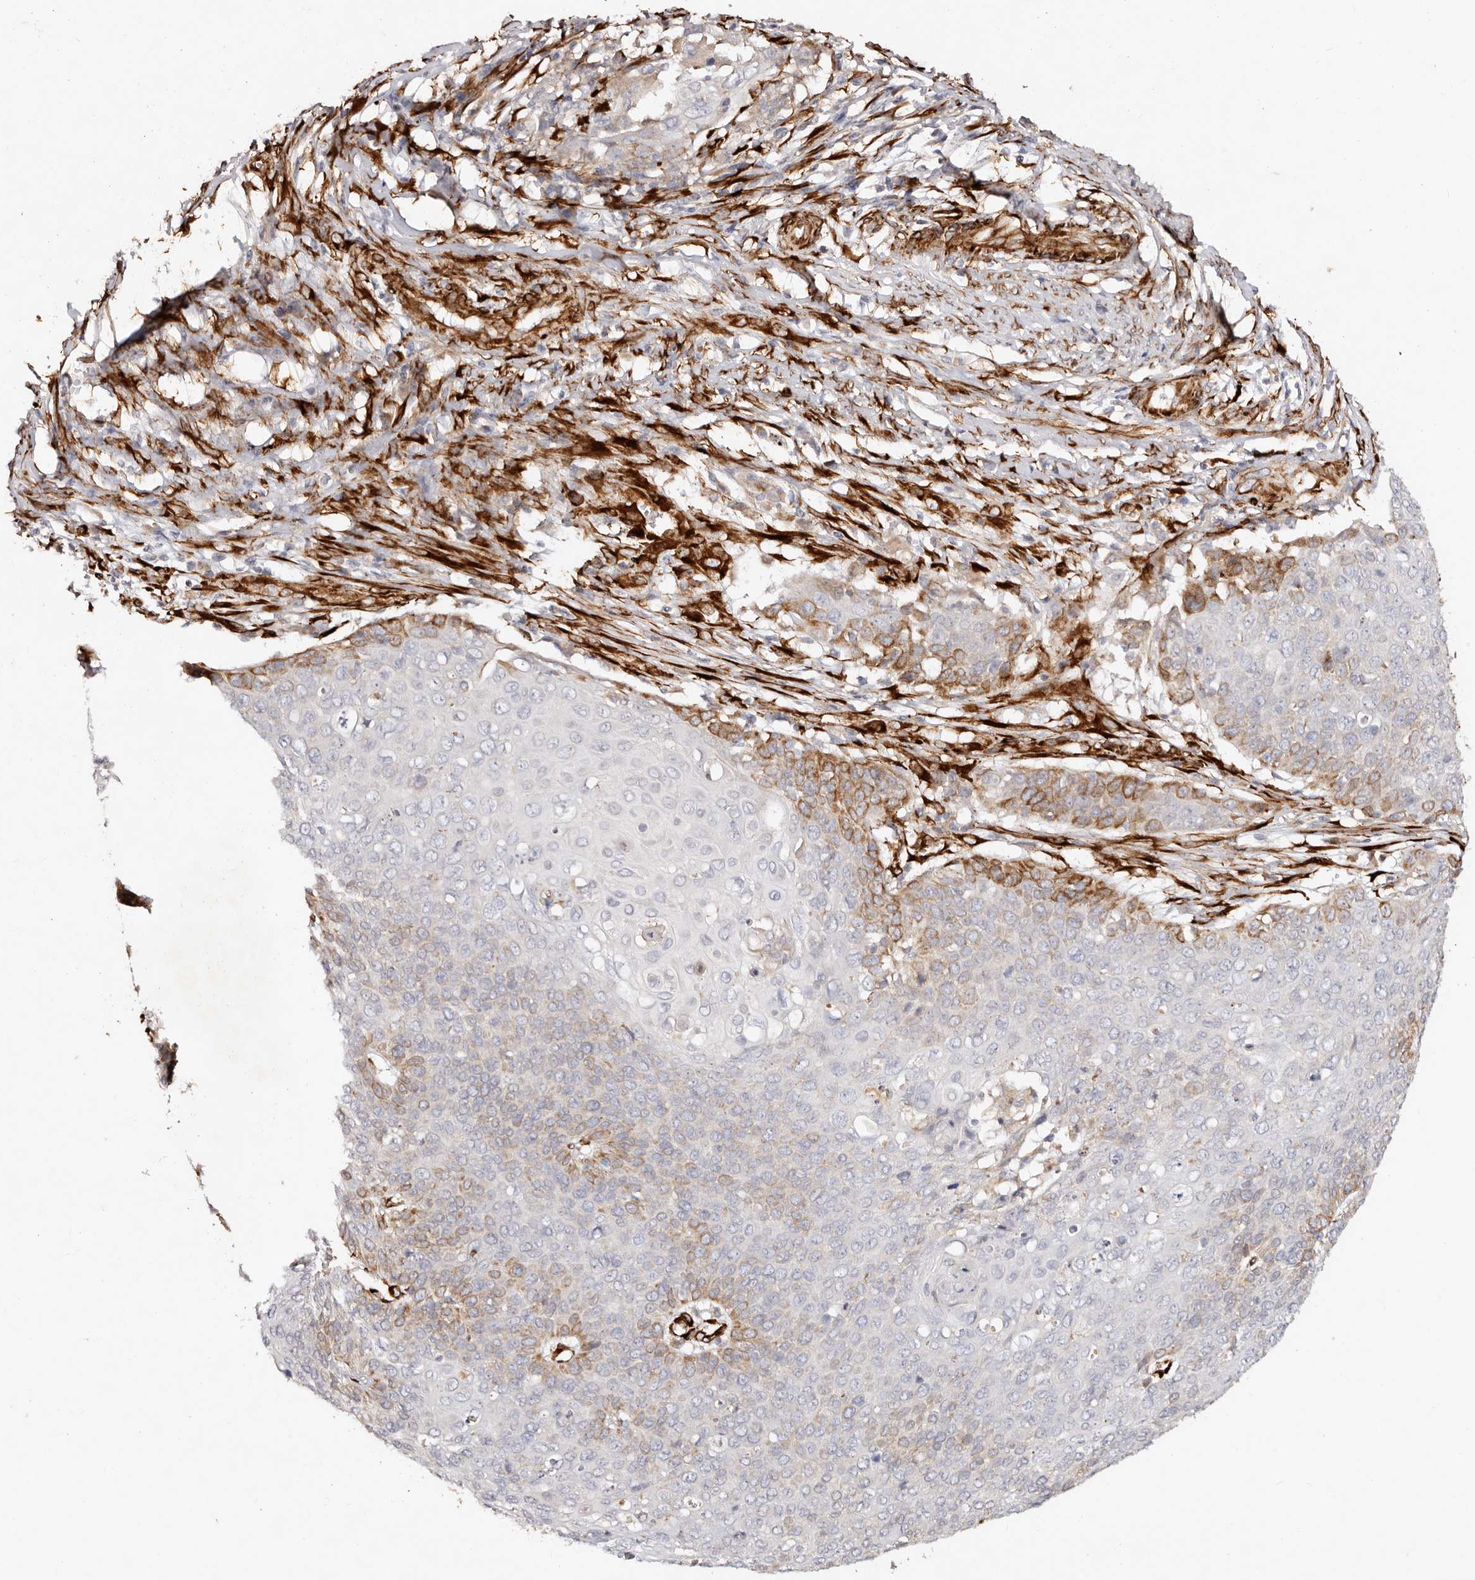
{"staining": {"intensity": "moderate", "quantity": "25%-75%", "location": "cytoplasmic/membranous"}, "tissue": "cervical cancer", "cell_type": "Tumor cells", "image_type": "cancer", "snomed": [{"axis": "morphology", "description": "Squamous cell carcinoma, NOS"}, {"axis": "topography", "description": "Cervix"}], "caption": "A medium amount of moderate cytoplasmic/membranous positivity is identified in approximately 25%-75% of tumor cells in cervical squamous cell carcinoma tissue.", "gene": "SERPINH1", "patient": {"sex": "female", "age": 39}}